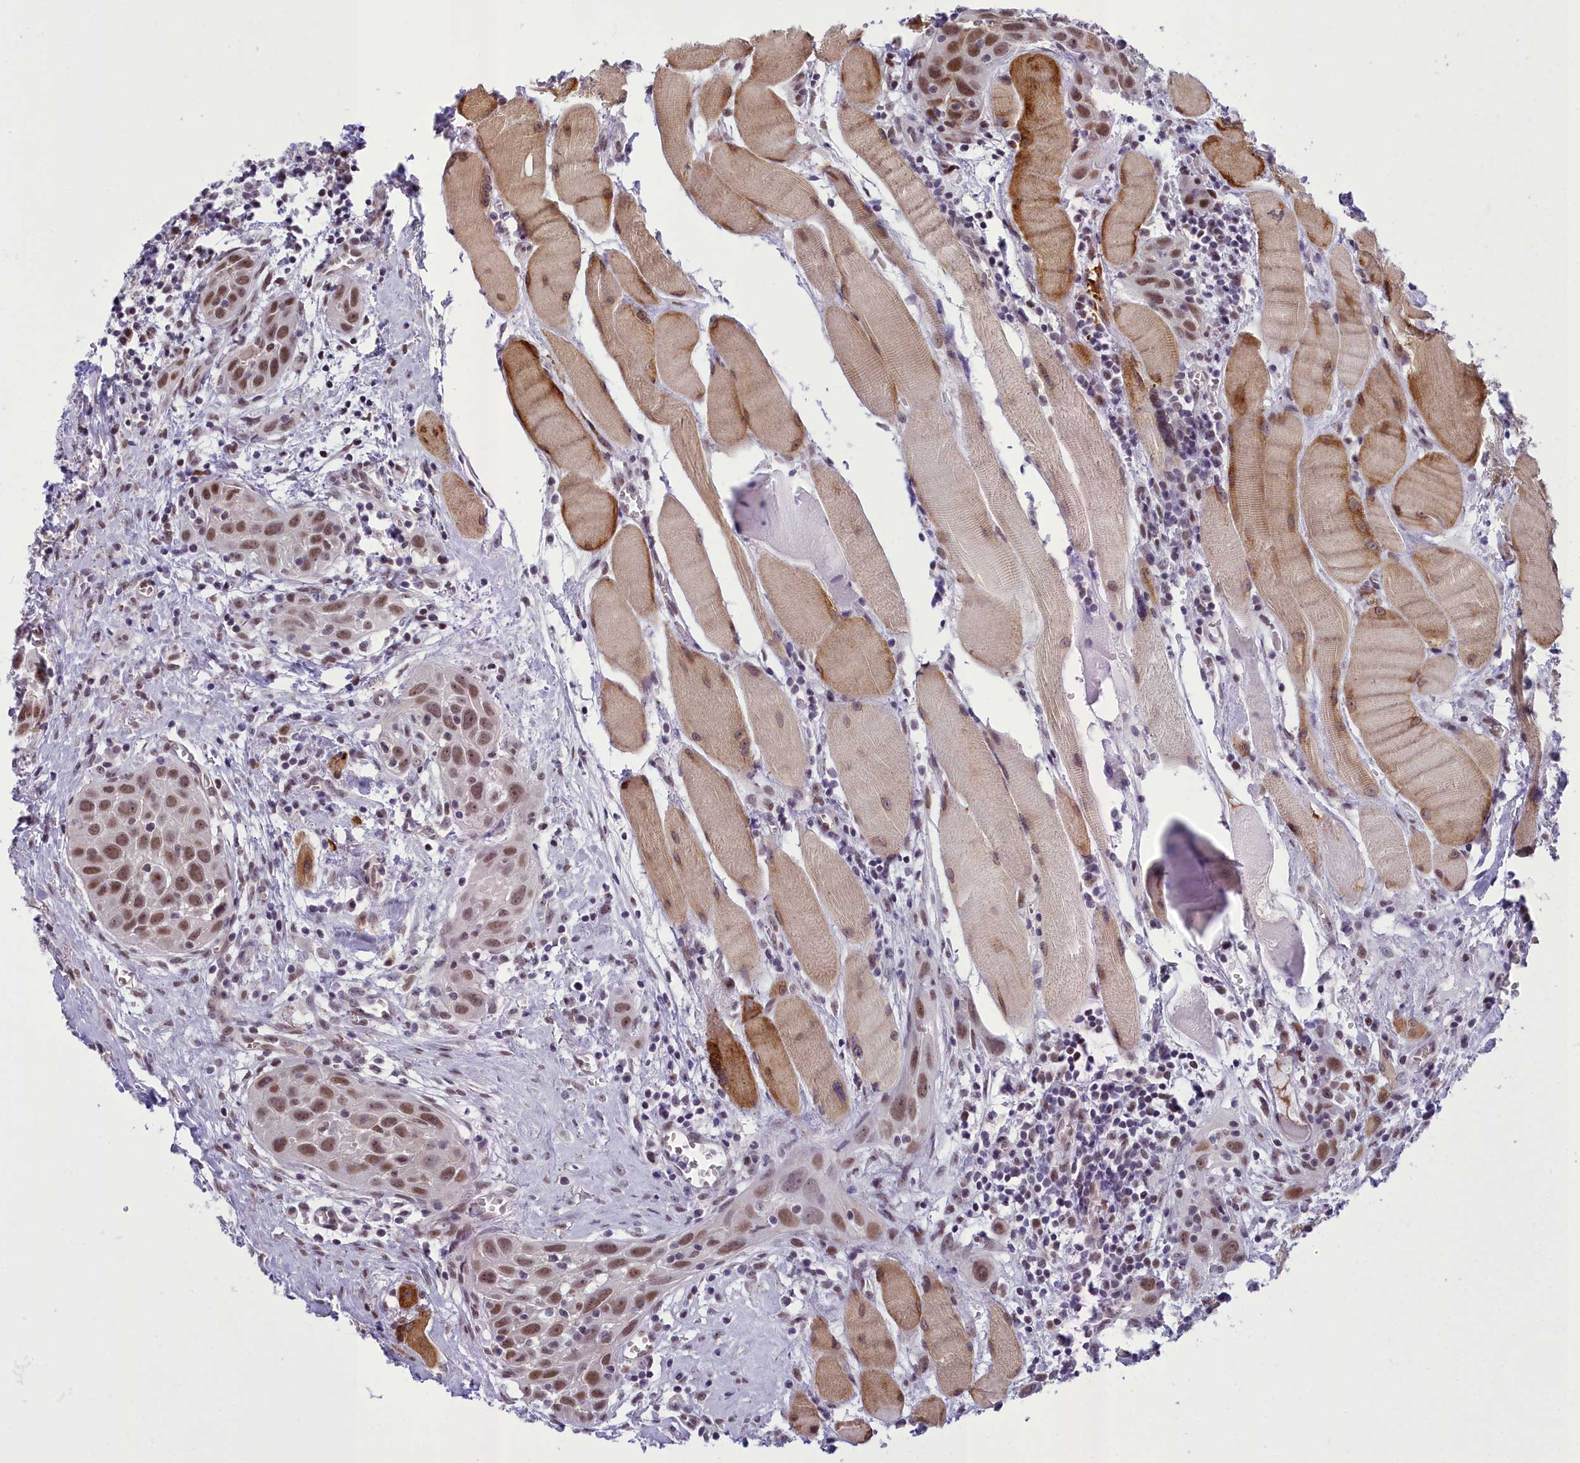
{"staining": {"intensity": "moderate", "quantity": ">75%", "location": "nuclear"}, "tissue": "head and neck cancer", "cell_type": "Tumor cells", "image_type": "cancer", "snomed": [{"axis": "morphology", "description": "Squamous cell carcinoma, NOS"}, {"axis": "topography", "description": "Oral tissue"}, {"axis": "topography", "description": "Head-Neck"}], "caption": "Head and neck squamous cell carcinoma stained for a protein (brown) displays moderate nuclear positive positivity in about >75% of tumor cells.", "gene": "CEACAM19", "patient": {"sex": "female", "age": 50}}